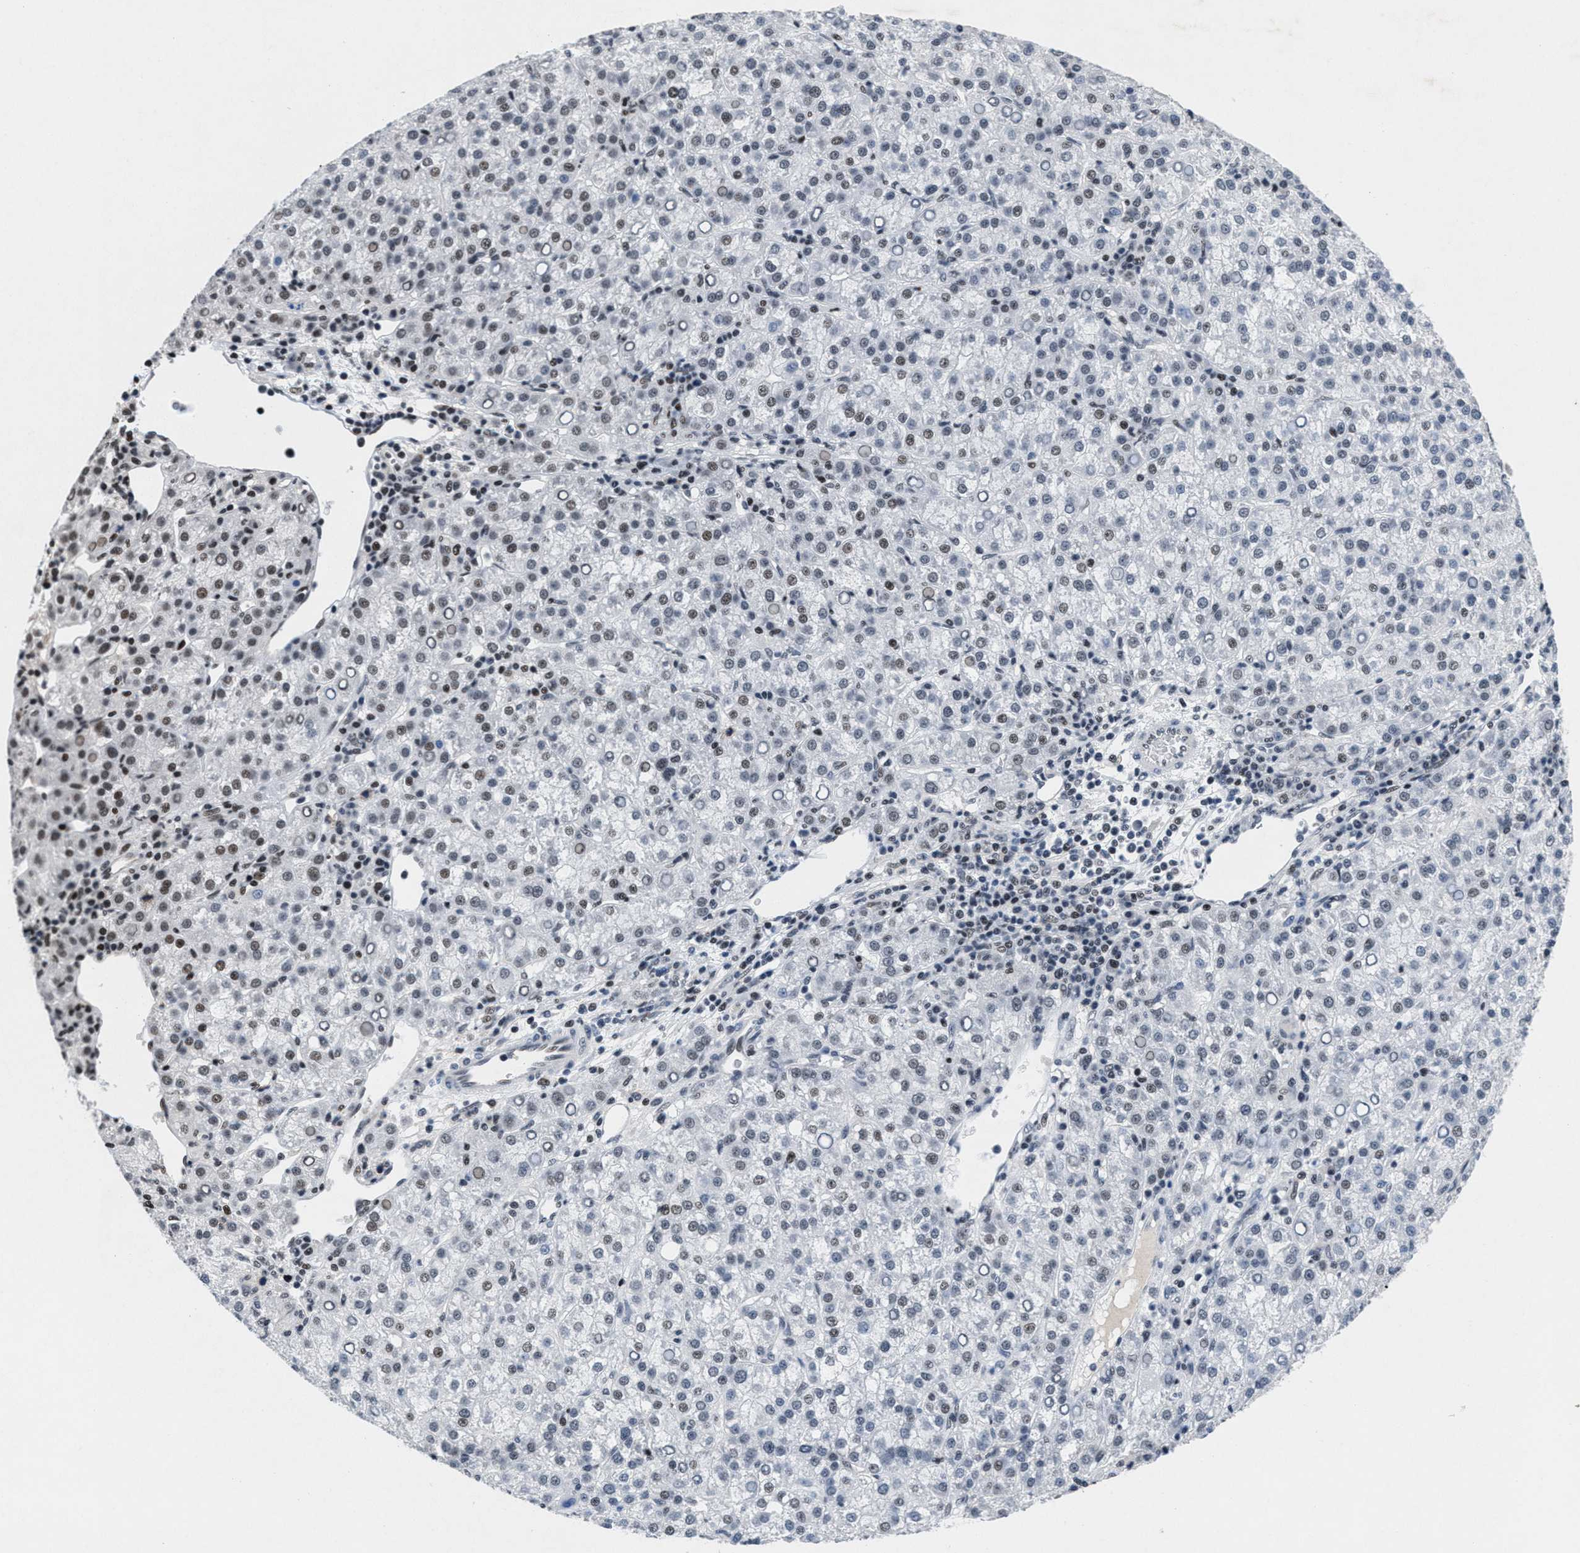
{"staining": {"intensity": "weak", "quantity": "25%-75%", "location": "nuclear"}, "tissue": "liver cancer", "cell_type": "Tumor cells", "image_type": "cancer", "snomed": [{"axis": "morphology", "description": "Carcinoma, Hepatocellular, NOS"}, {"axis": "topography", "description": "Liver"}], "caption": "Immunohistochemistry micrograph of liver cancer stained for a protein (brown), which exhibits low levels of weak nuclear positivity in about 25%-75% of tumor cells.", "gene": "WDR81", "patient": {"sex": "female", "age": 58}}